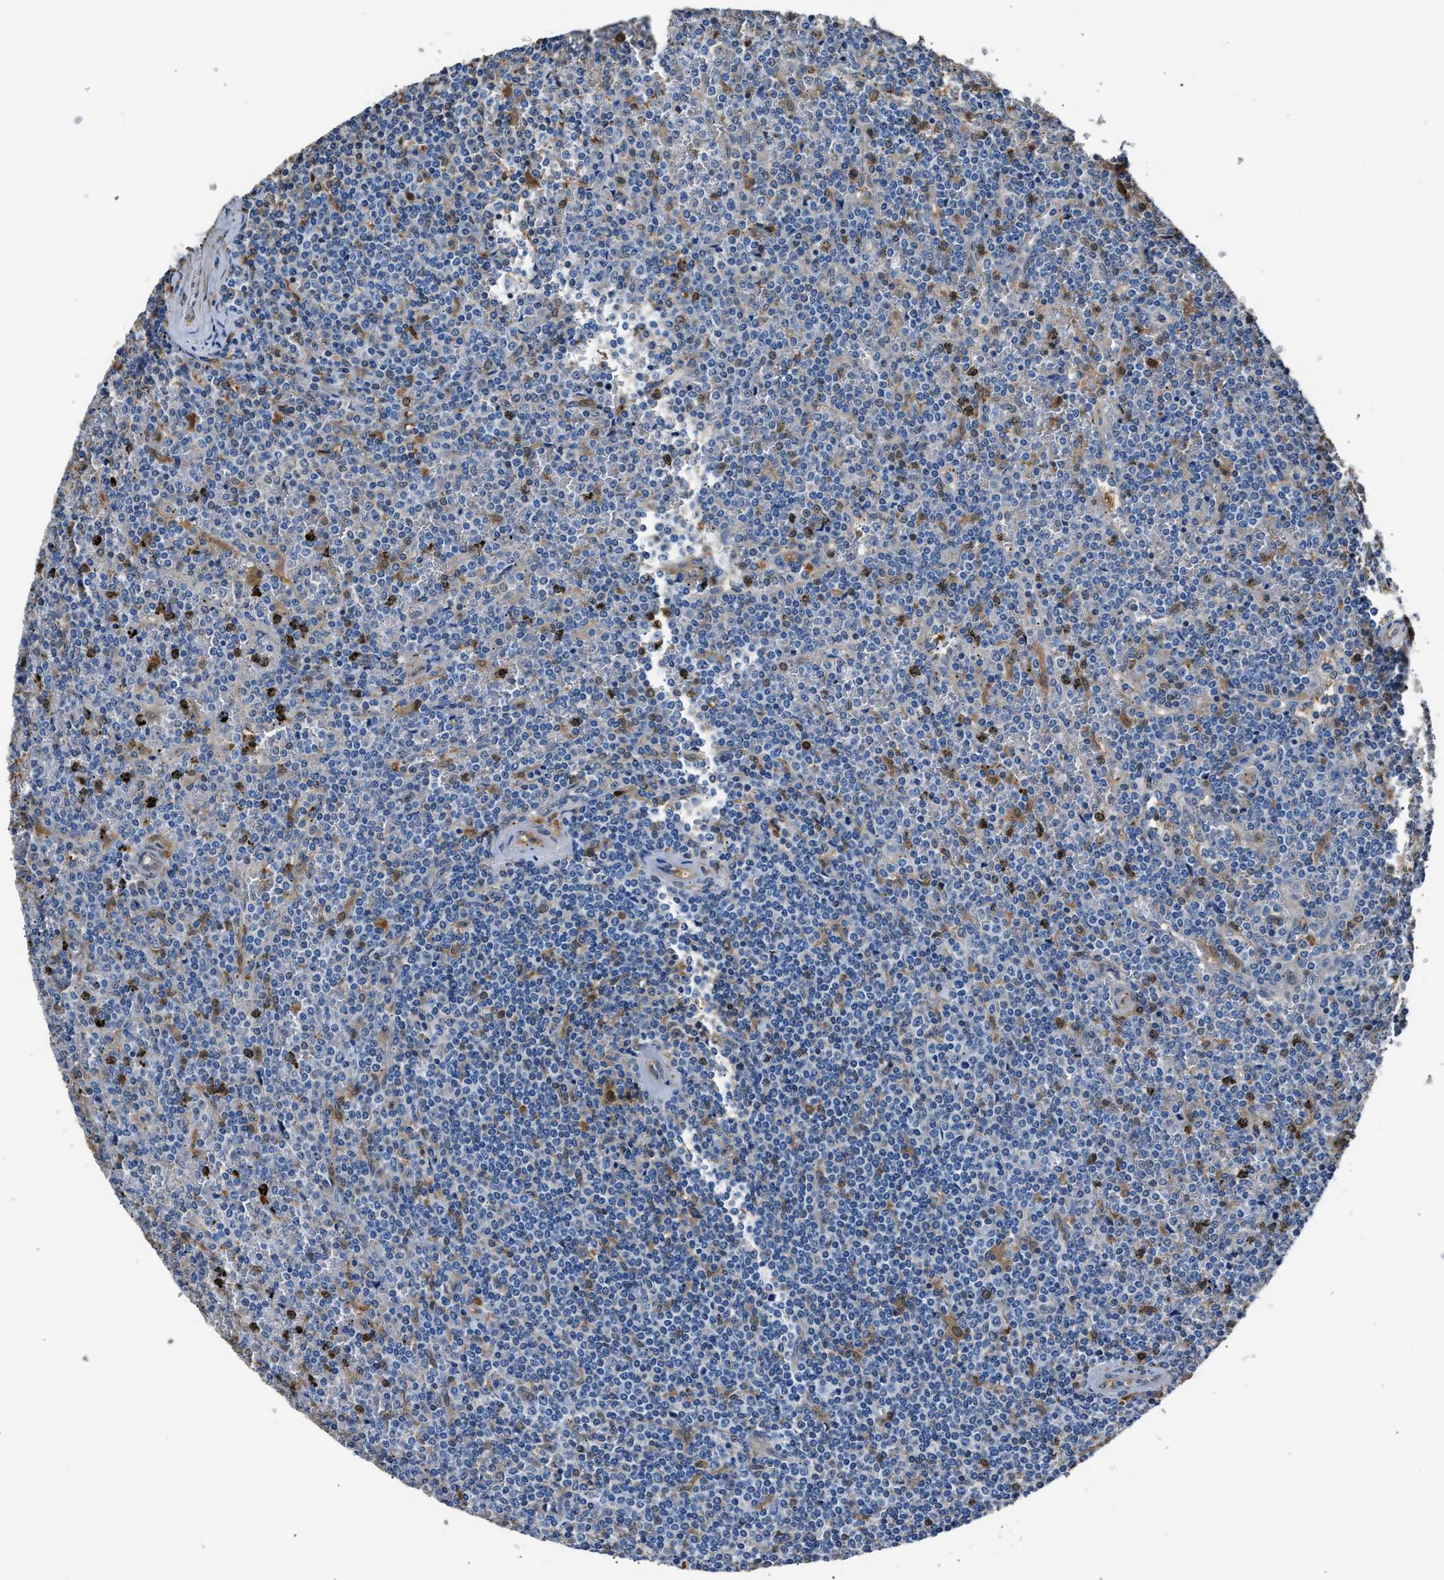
{"staining": {"intensity": "negative", "quantity": "none", "location": "none"}, "tissue": "lymphoma", "cell_type": "Tumor cells", "image_type": "cancer", "snomed": [{"axis": "morphology", "description": "Malignant lymphoma, non-Hodgkin's type, Low grade"}, {"axis": "topography", "description": "Spleen"}], "caption": "Tumor cells are negative for brown protein staining in lymphoma.", "gene": "GSTP1", "patient": {"sex": "female", "age": 19}}